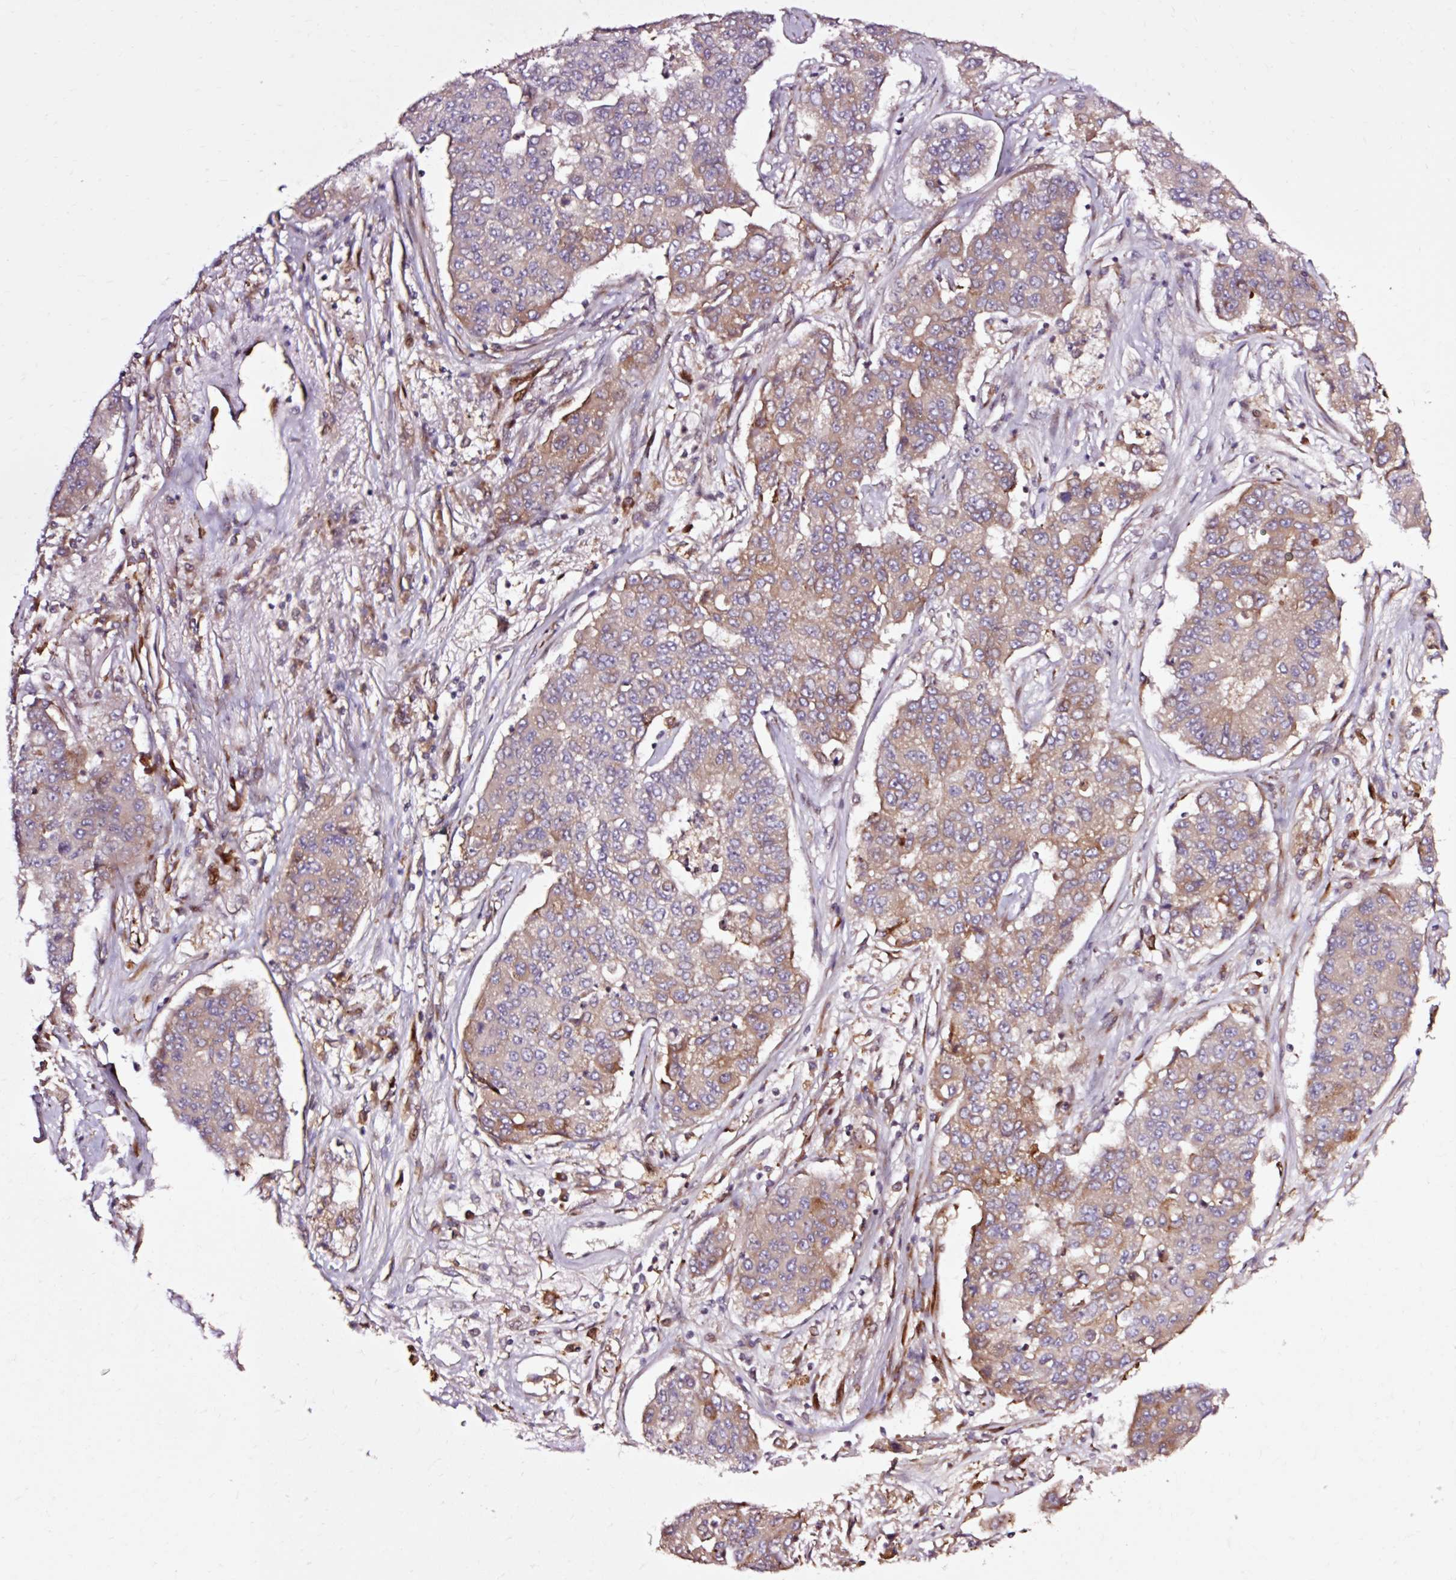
{"staining": {"intensity": "weak", "quantity": "25%-75%", "location": "cytoplasmic/membranous"}, "tissue": "lung cancer", "cell_type": "Tumor cells", "image_type": "cancer", "snomed": [{"axis": "morphology", "description": "Squamous cell carcinoma, NOS"}, {"axis": "topography", "description": "Lung"}], "caption": "About 25%-75% of tumor cells in human lung cancer demonstrate weak cytoplasmic/membranous protein expression as visualized by brown immunohistochemical staining.", "gene": "NAPA", "patient": {"sex": "male", "age": 74}}